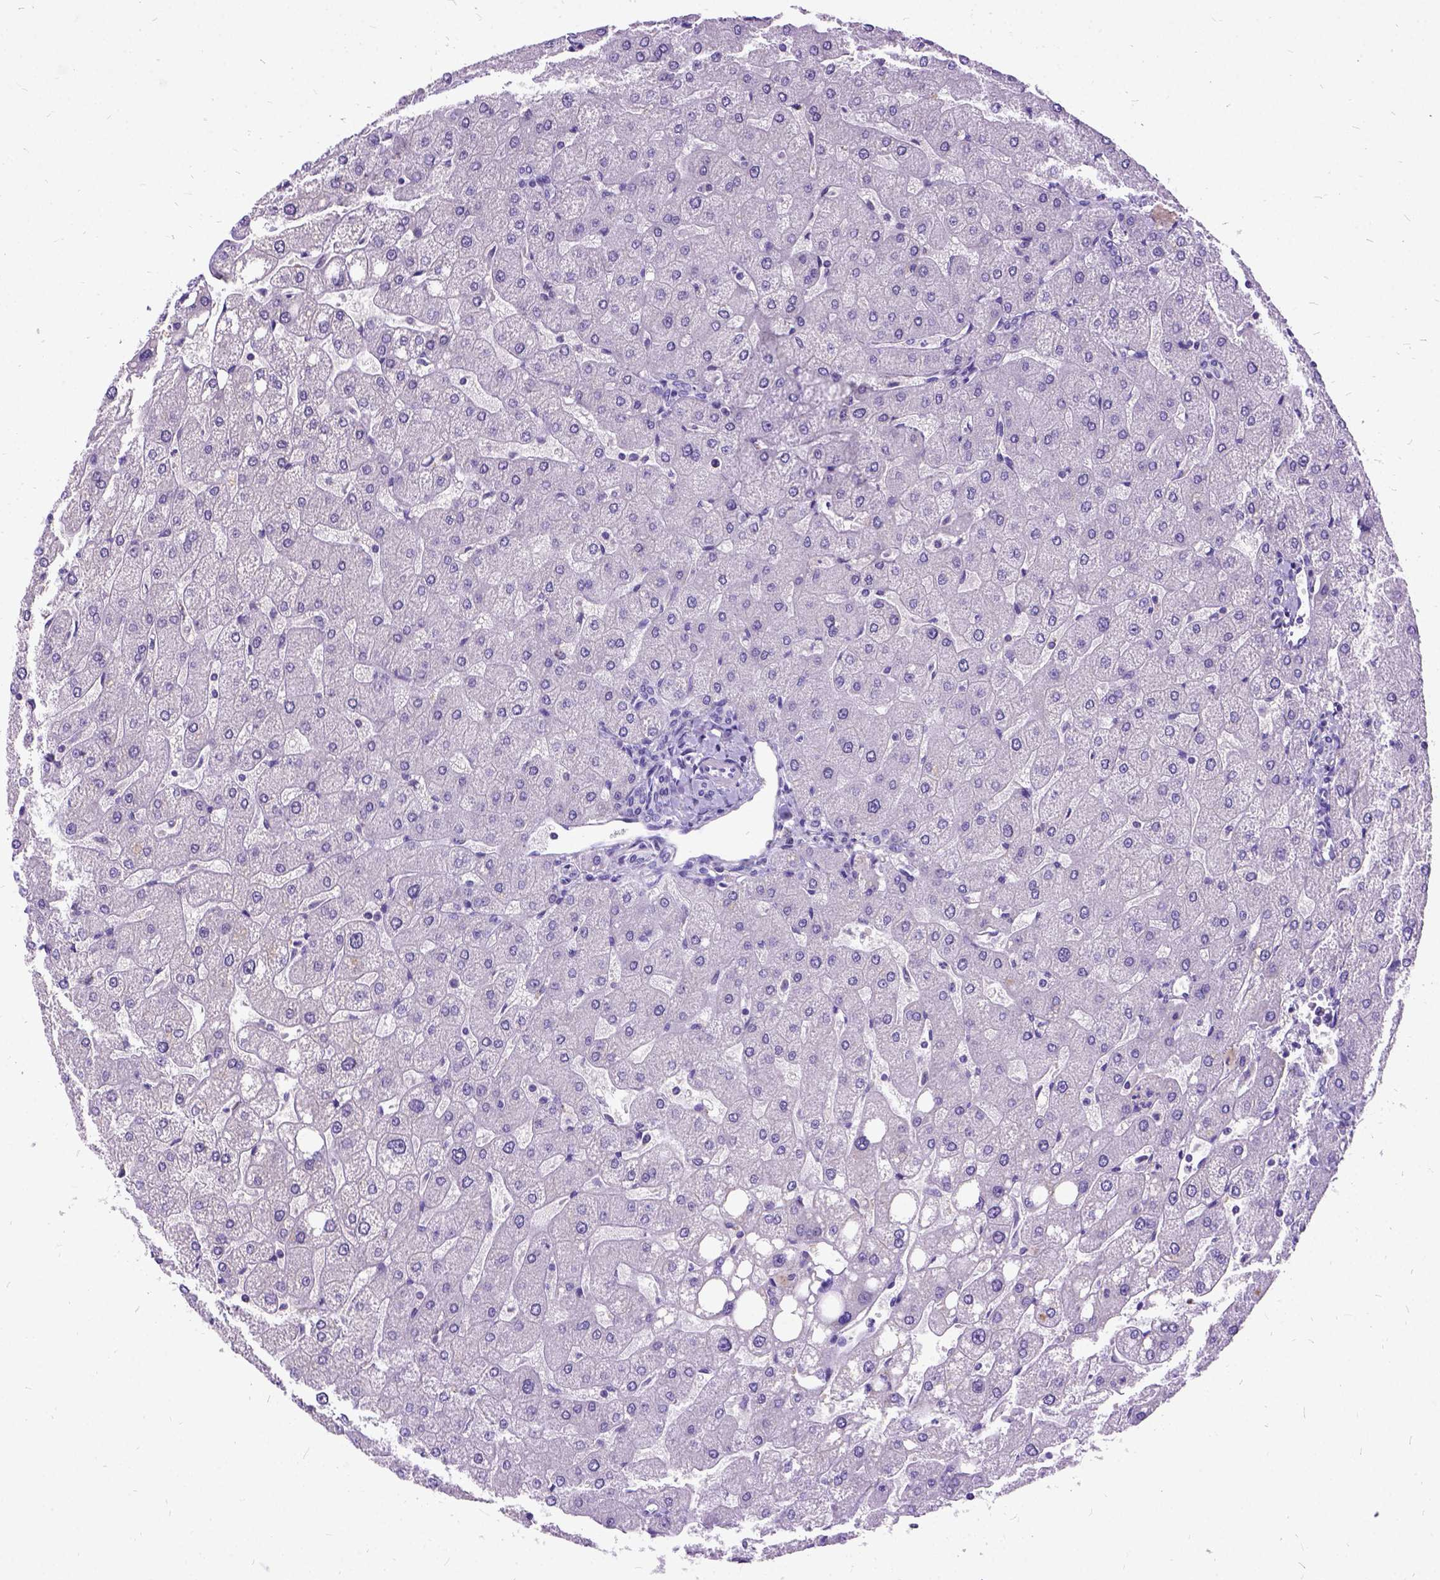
{"staining": {"intensity": "negative", "quantity": "none", "location": "none"}, "tissue": "liver", "cell_type": "Cholangiocytes", "image_type": "normal", "snomed": [{"axis": "morphology", "description": "Normal tissue, NOS"}, {"axis": "topography", "description": "Liver"}], "caption": "DAB (3,3'-diaminobenzidine) immunohistochemical staining of unremarkable human liver exhibits no significant positivity in cholangiocytes.", "gene": "ENSG00000254979", "patient": {"sex": "male", "age": 67}}